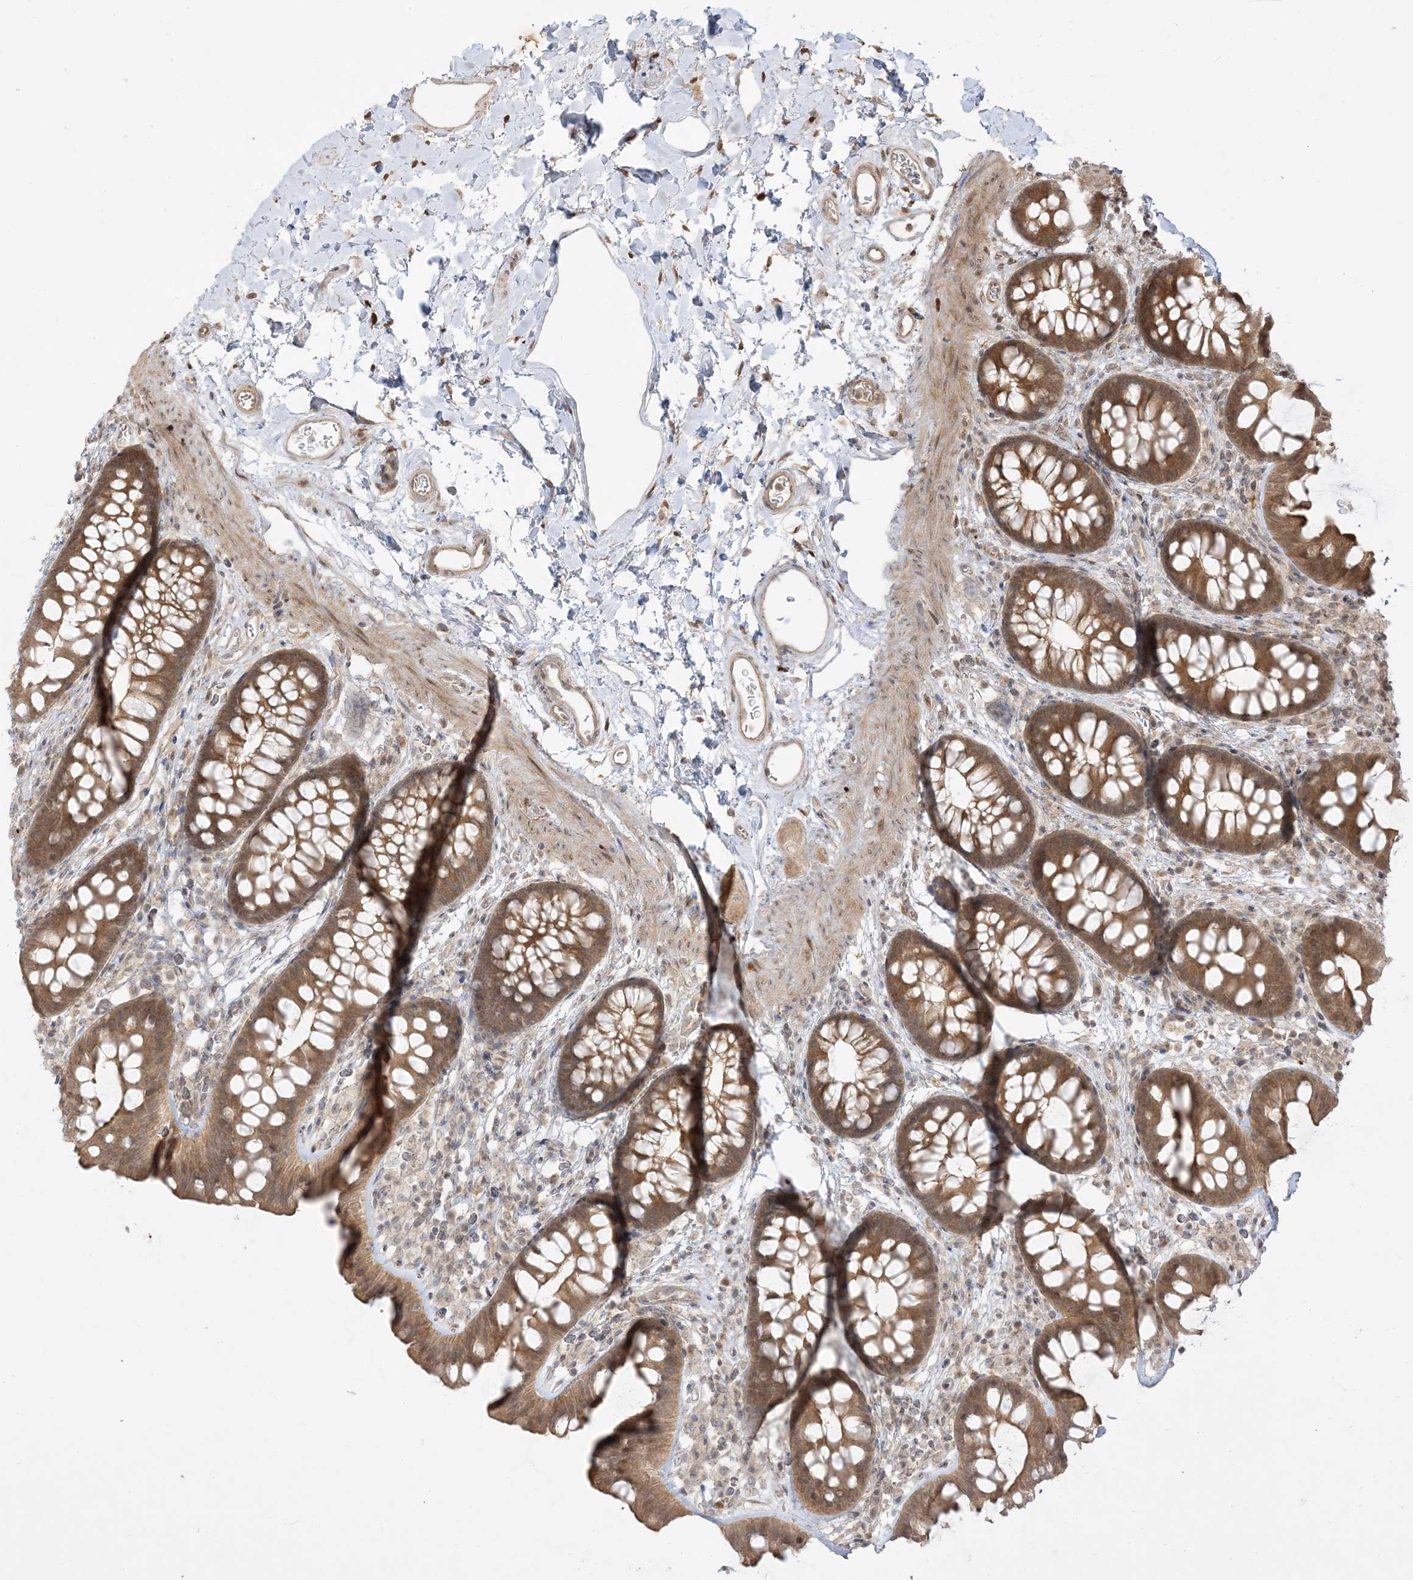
{"staining": {"intensity": "weak", "quantity": ">75%", "location": "cytoplasmic/membranous"}, "tissue": "colon", "cell_type": "Endothelial cells", "image_type": "normal", "snomed": [{"axis": "morphology", "description": "Normal tissue, NOS"}, {"axis": "topography", "description": "Colon"}], "caption": "Colon stained with DAB (3,3'-diaminobenzidine) immunohistochemistry (IHC) reveals low levels of weak cytoplasmic/membranous expression in about >75% of endothelial cells. The staining was performed using DAB to visualize the protein expression in brown, while the nuclei were stained in blue with hematoxylin (Magnification: 20x).", "gene": "TBCC", "patient": {"sex": "female", "age": 62}}